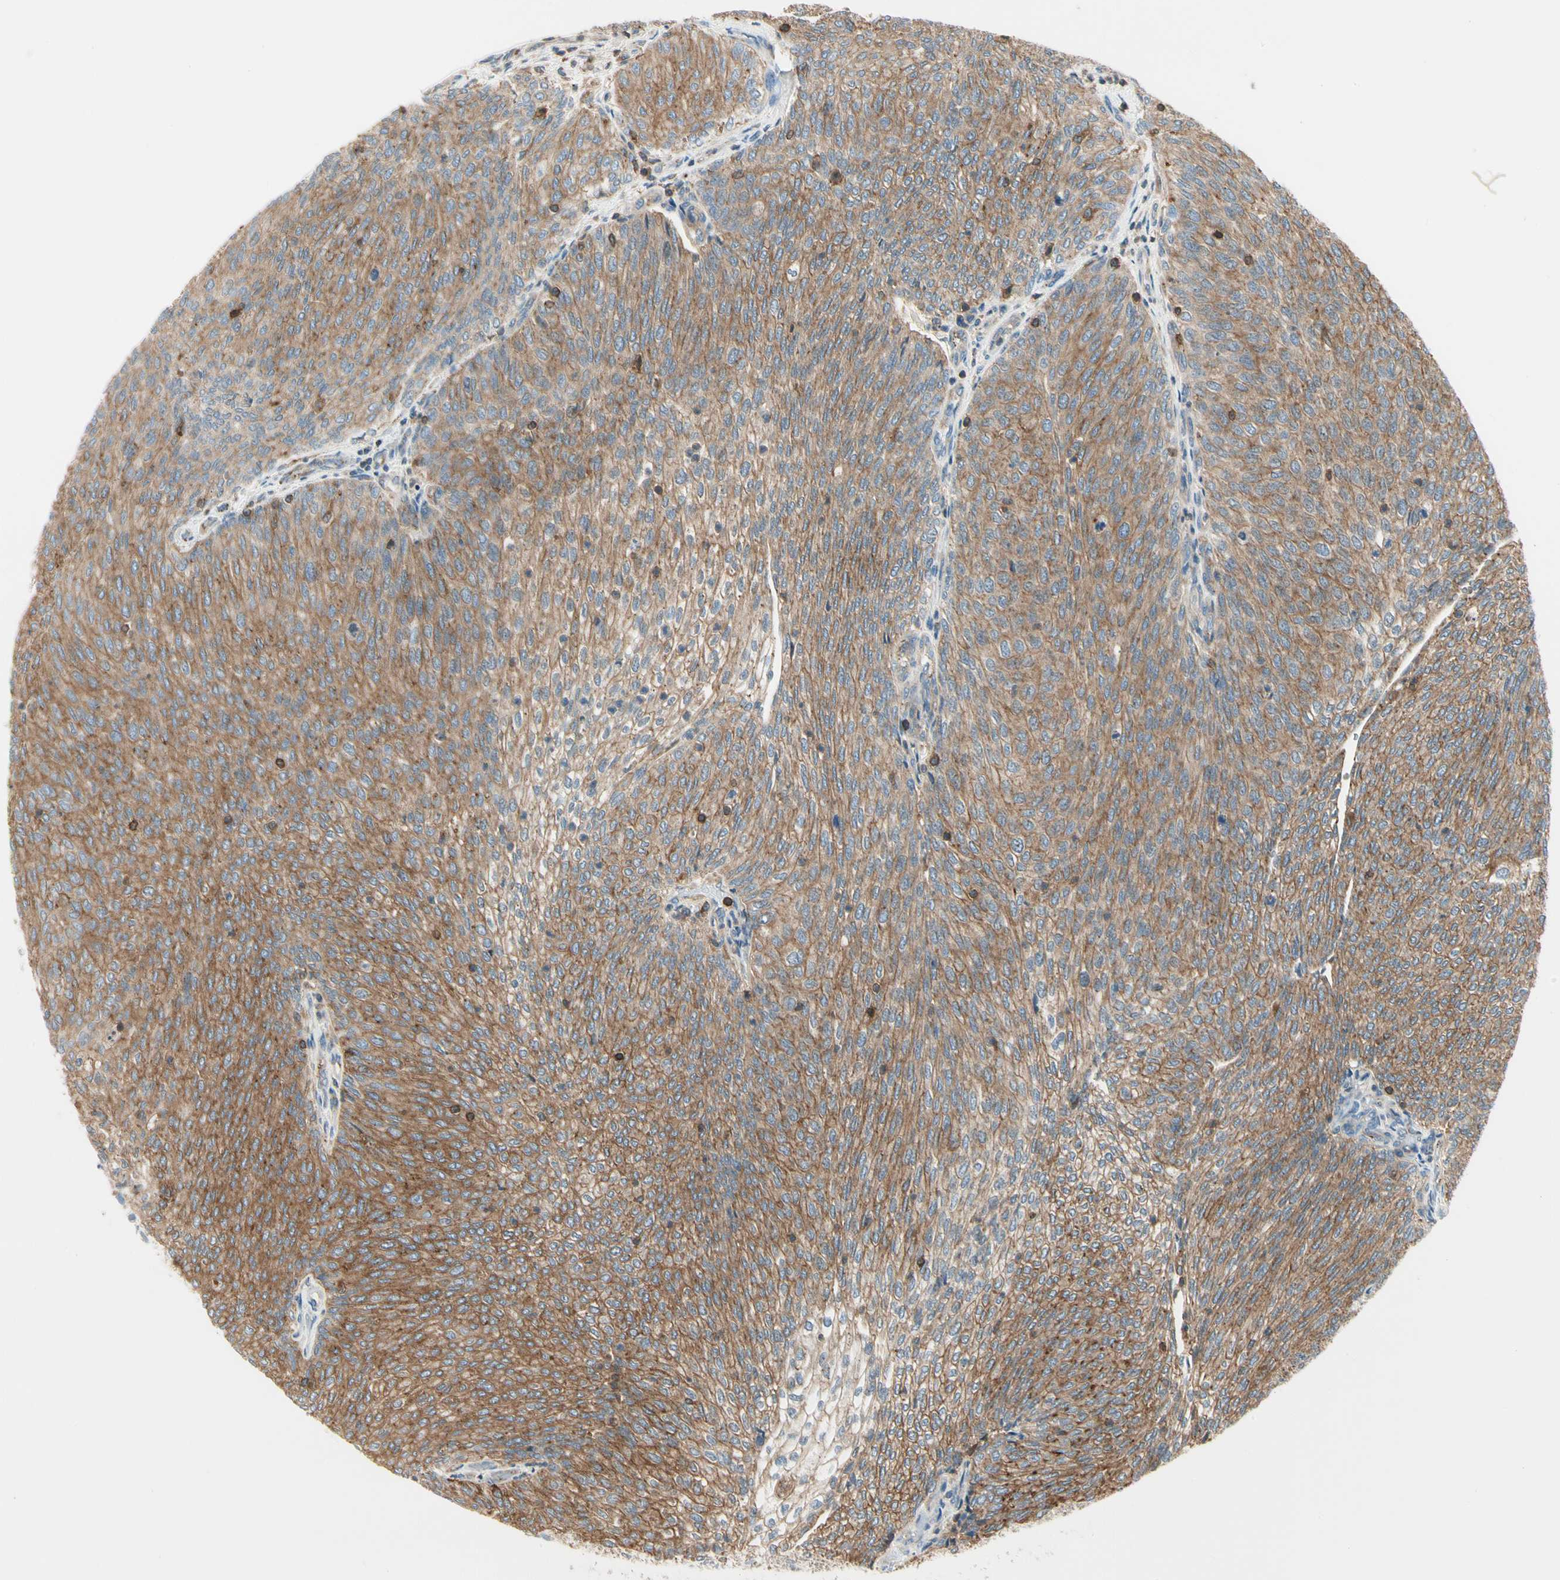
{"staining": {"intensity": "moderate", "quantity": ">75%", "location": "cytoplasmic/membranous"}, "tissue": "urothelial cancer", "cell_type": "Tumor cells", "image_type": "cancer", "snomed": [{"axis": "morphology", "description": "Urothelial carcinoma, Low grade"}, {"axis": "topography", "description": "Urinary bladder"}], "caption": "Human urothelial cancer stained with a protein marker demonstrates moderate staining in tumor cells.", "gene": "CAPZA2", "patient": {"sex": "female", "age": 79}}